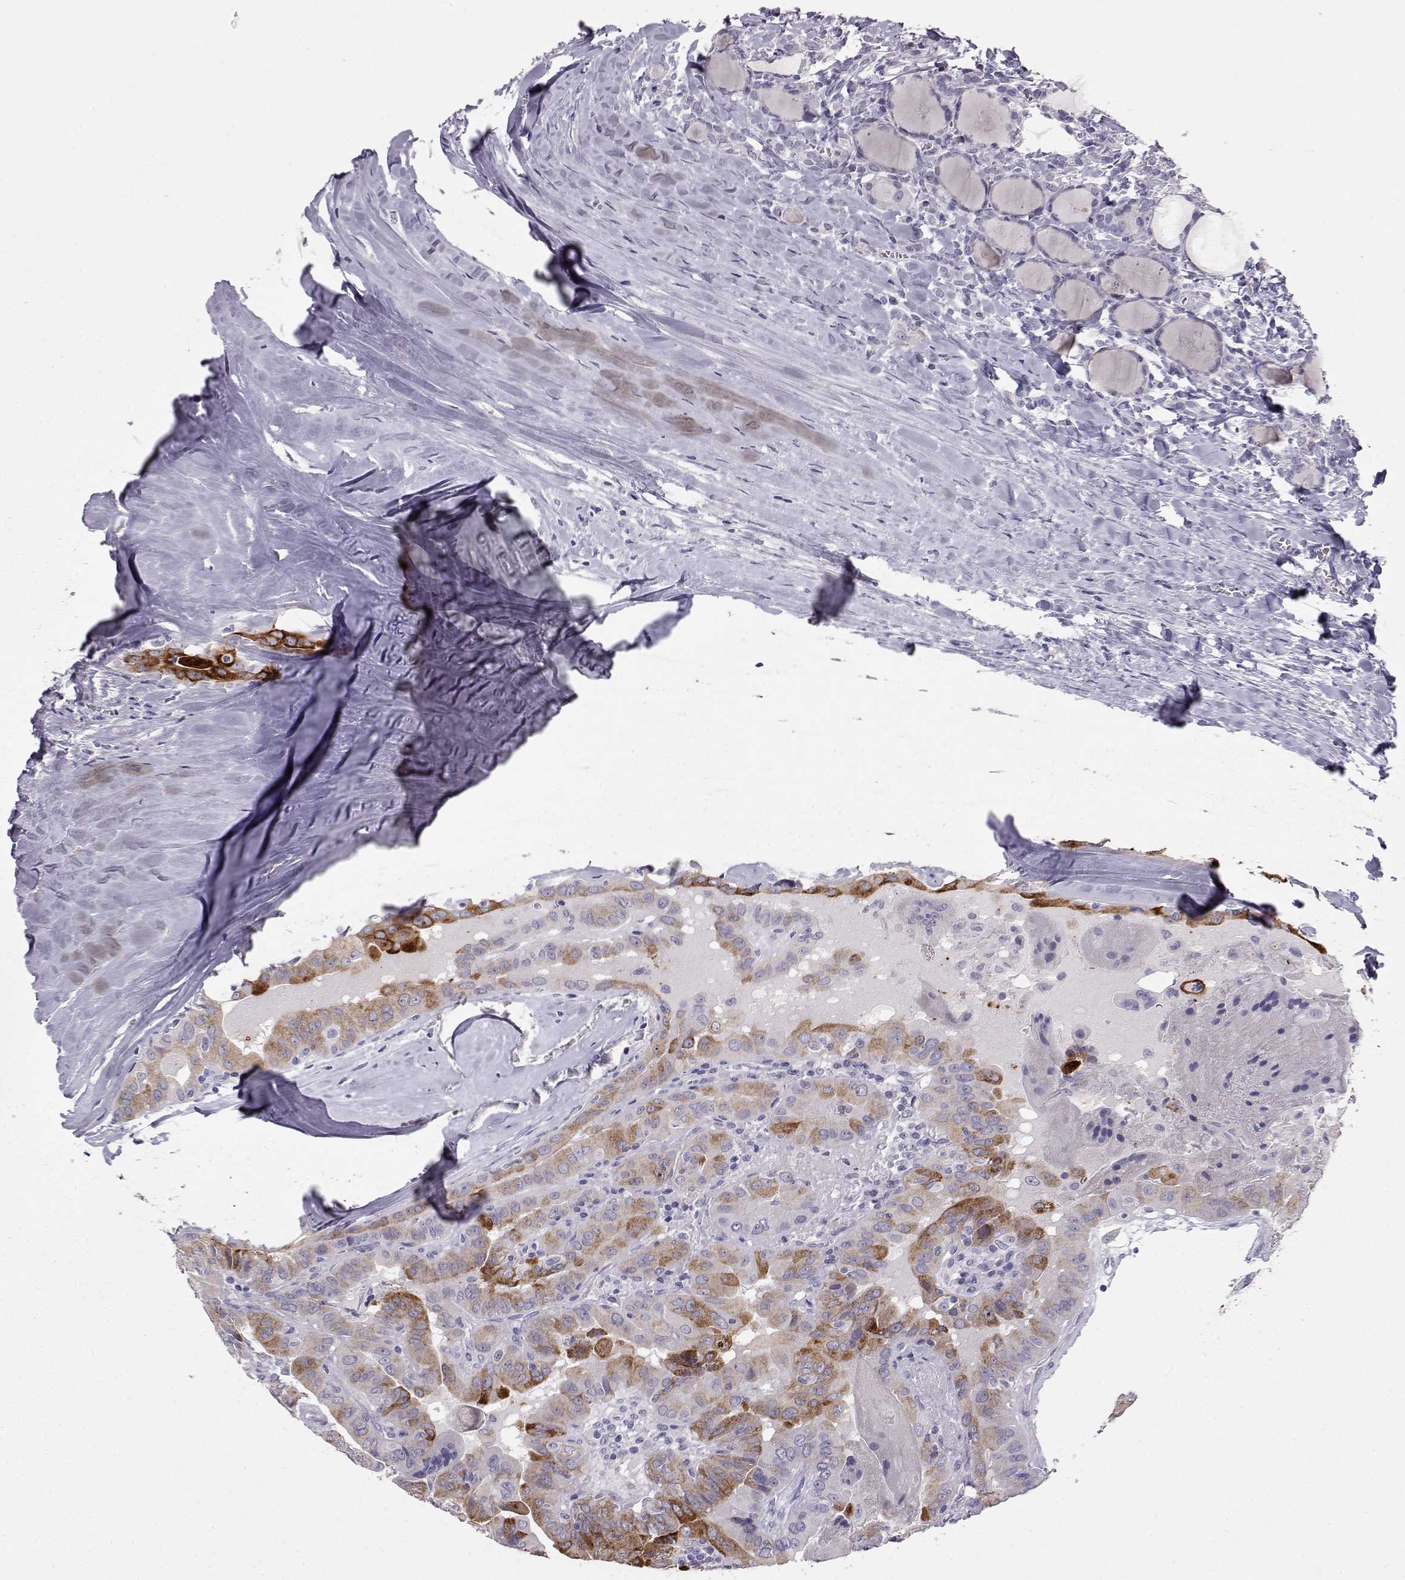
{"staining": {"intensity": "strong", "quantity": "<25%", "location": "cytoplasmic/membranous"}, "tissue": "thyroid cancer", "cell_type": "Tumor cells", "image_type": "cancer", "snomed": [{"axis": "morphology", "description": "Papillary adenocarcinoma, NOS"}, {"axis": "topography", "description": "Thyroid gland"}], "caption": "Immunohistochemistry of human thyroid cancer reveals medium levels of strong cytoplasmic/membranous staining in about <25% of tumor cells. (DAB (3,3'-diaminobenzidine) IHC, brown staining for protein, blue staining for nuclei).", "gene": "LAMB3", "patient": {"sex": "female", "age": 37}}